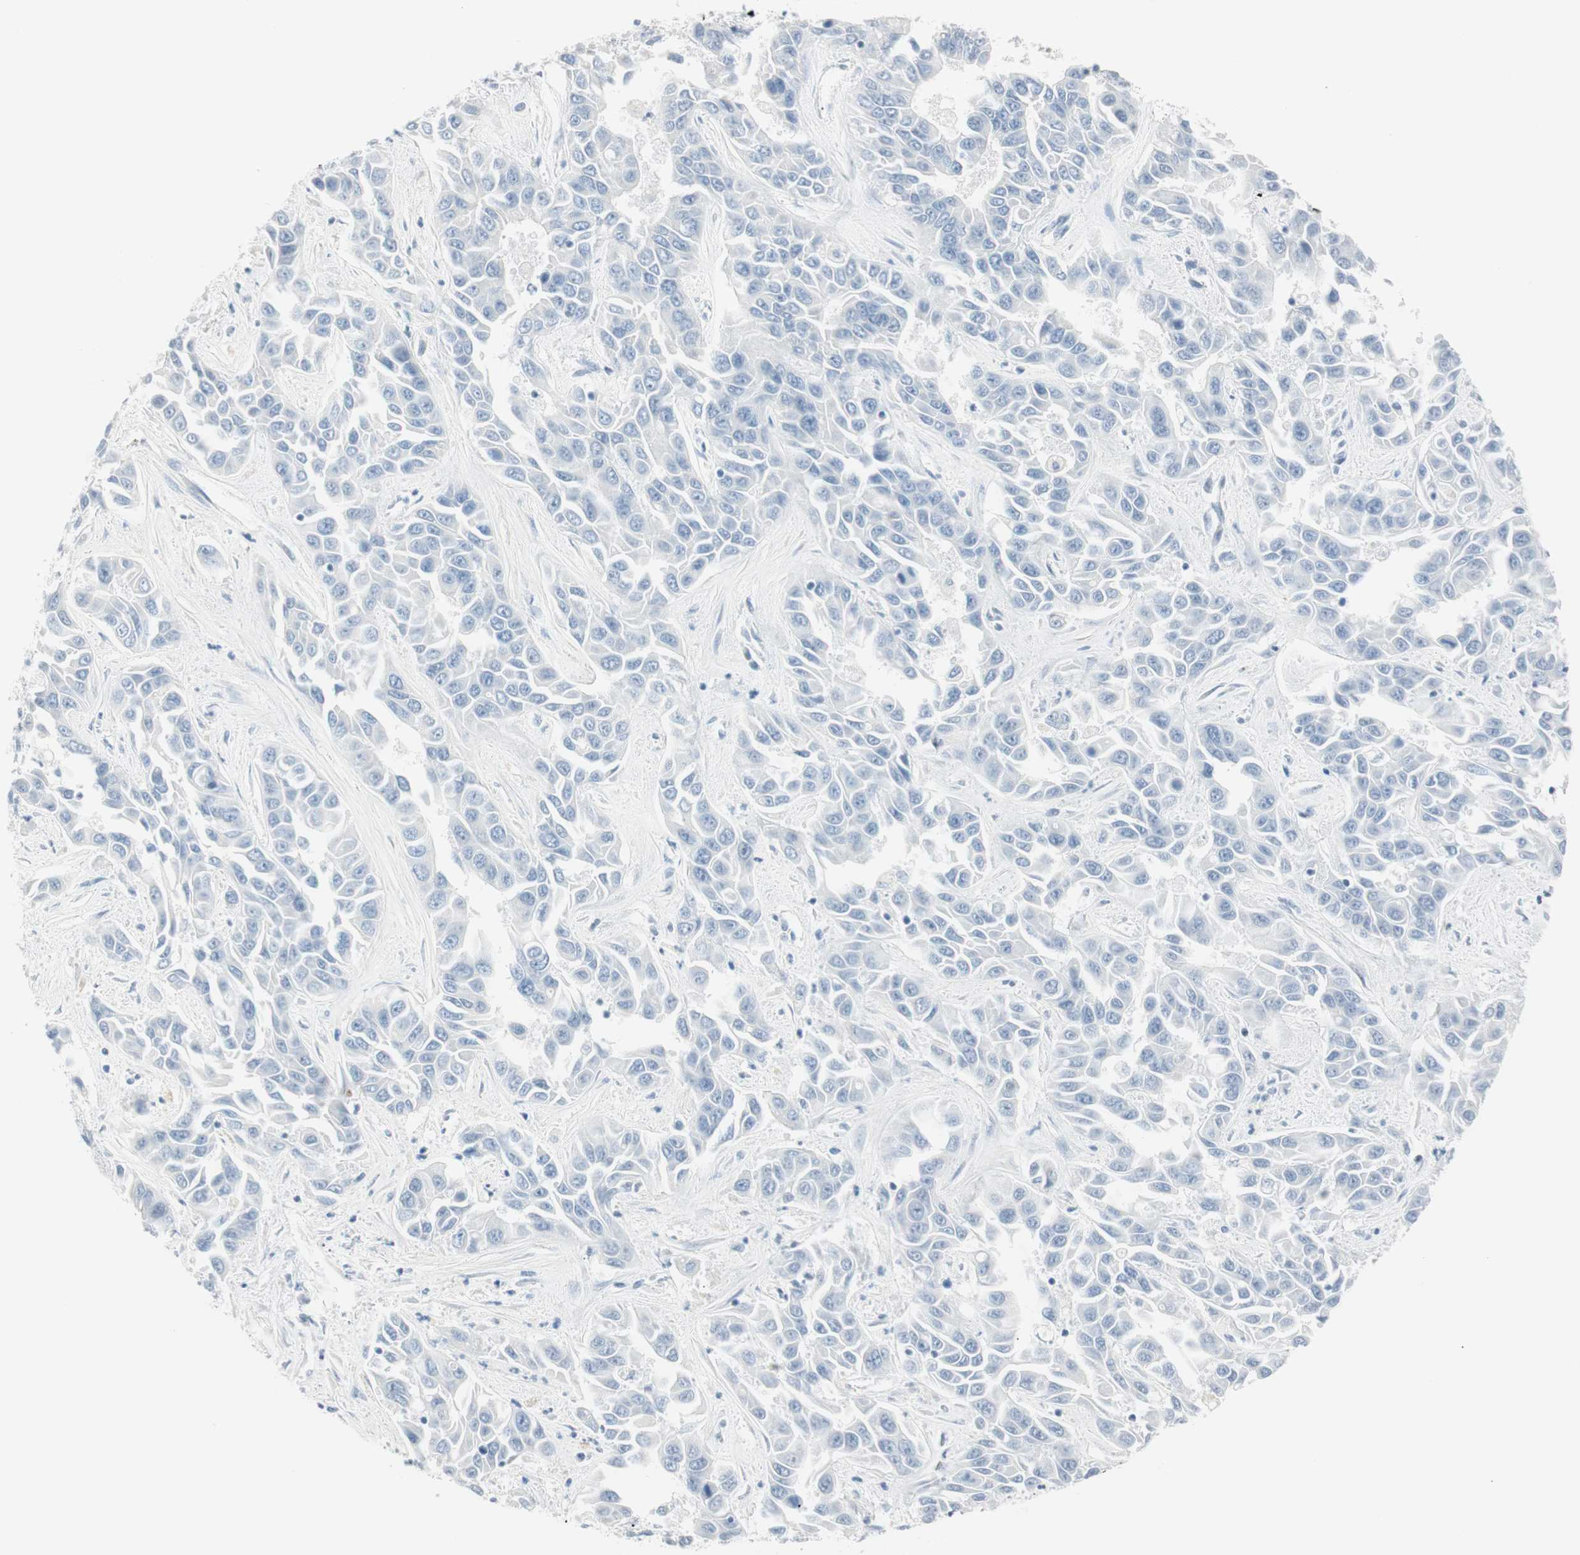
{"staining": {"intensity": "negative", "quantity": "none", "location": "none"}, "tissue": "liver cancer", "cell_type": "Tumor cells", "image_type": "cancer", "snomed": [{"axis": "morphology", "description": "Cholangiocarcinoma"}, {"axis": "topography", "description": "Liver"}], "caption": "A histopathology image of liver cancer (cholangiocarcinoma) stained for a protein demonstrates no brown staining in tumor cells.", "gene": "MLLT10", "patient": {"sex": "female", "age": 52}}